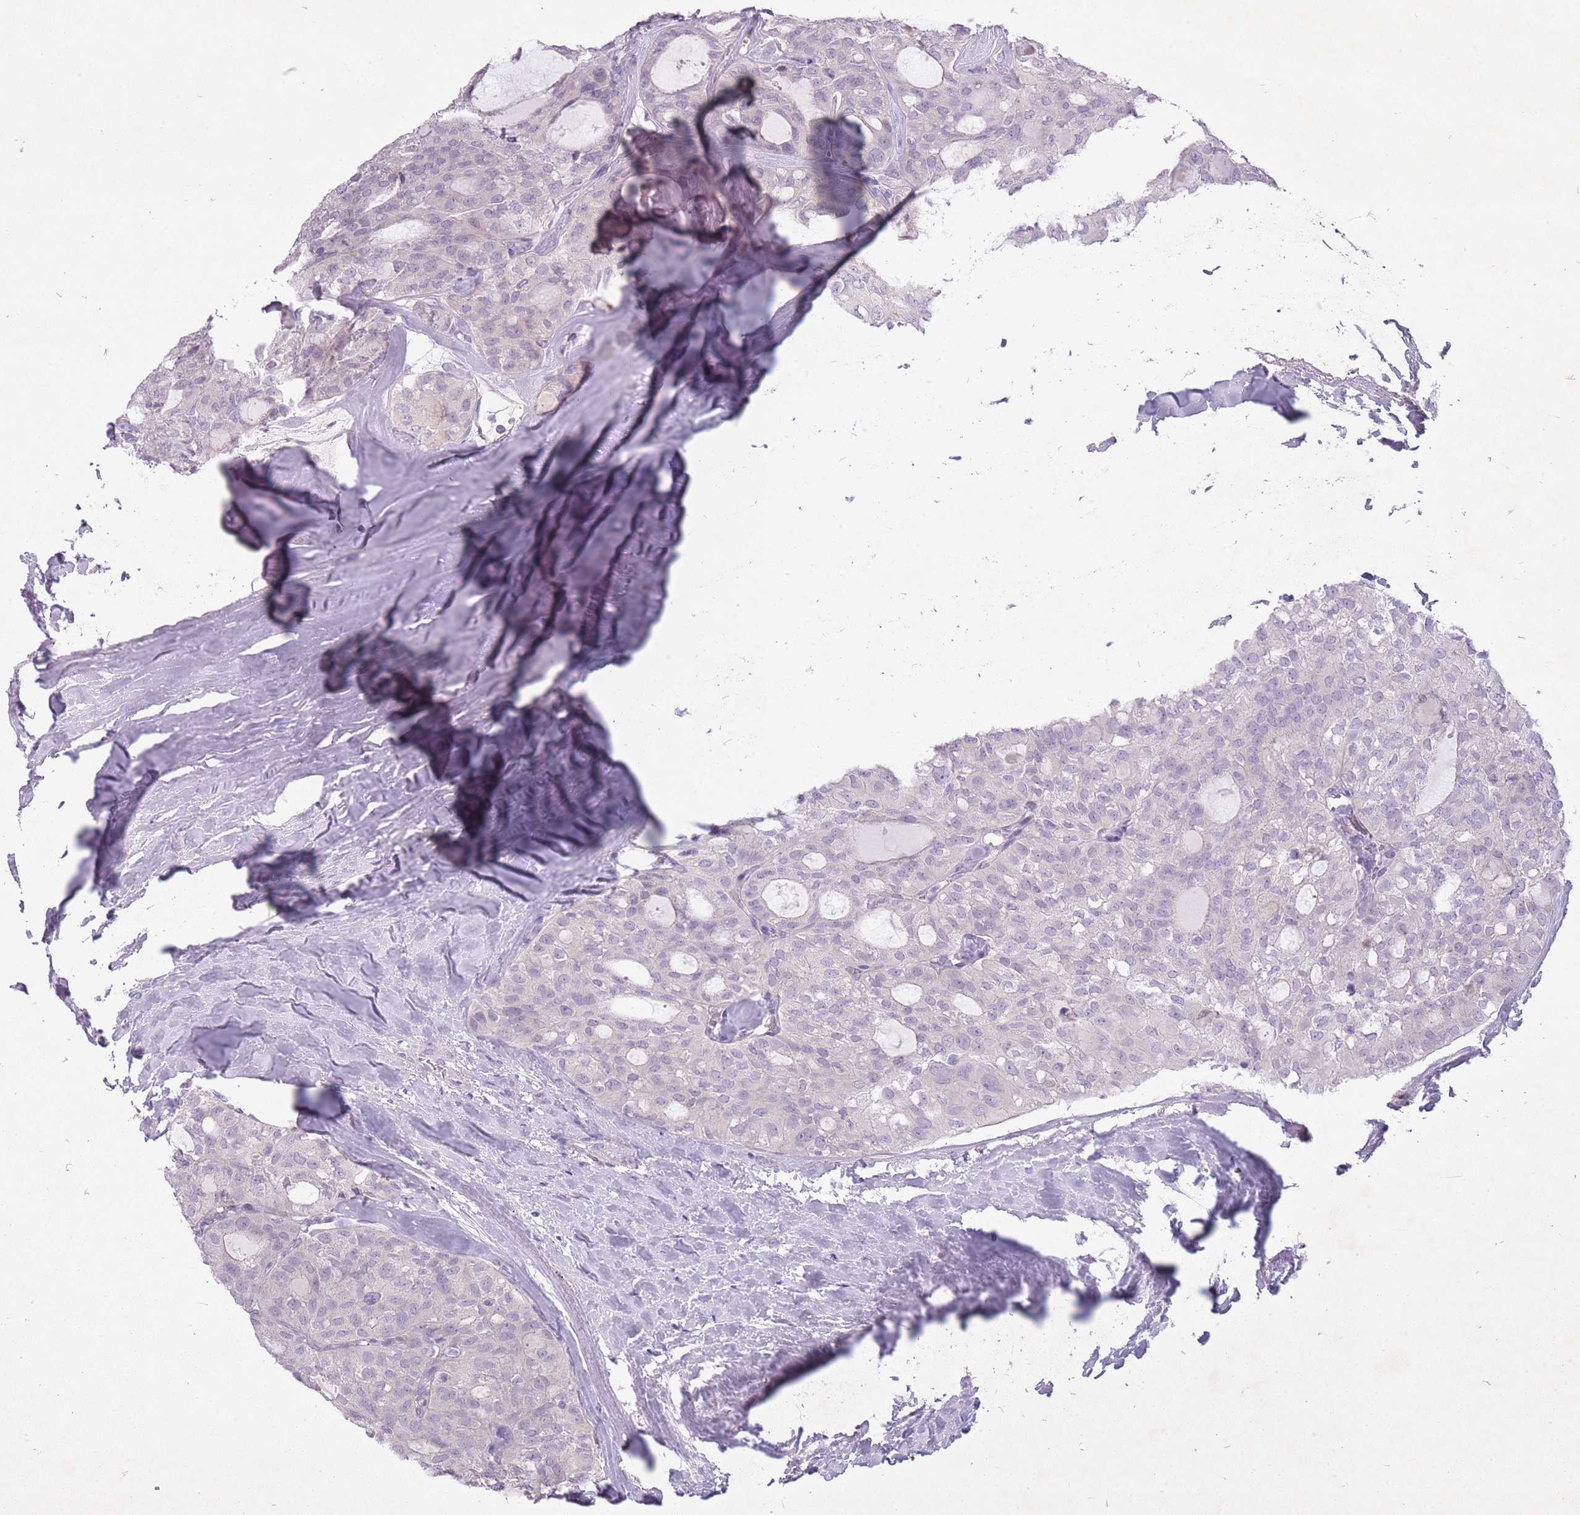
{"staining": {"intensity": "negative", "quantity": "none", "location": "none"}, "tissue": "thyroid cancer", "cell_type": "Tumor cells", "image_type": "cancer", "snomed": [{"axis": "morphology", "description": "Follicular adenoma carcinoma, NOS"}, {"axis": "topography", "description": "Thyroid gland"}], "caption": "IHC of human thyroid follicular adenoma carcinoma demonstrates no positivity in tumor cells. (Stains: DAB (3,3'-diaminobenzidine) immunohistochemistry (IHC) with hematoxylin counter stain, Microscopy: brightfield microscopy at high magnification).", "gene": "FAM43B", "patient": {"sex": "male", "age": 75}}